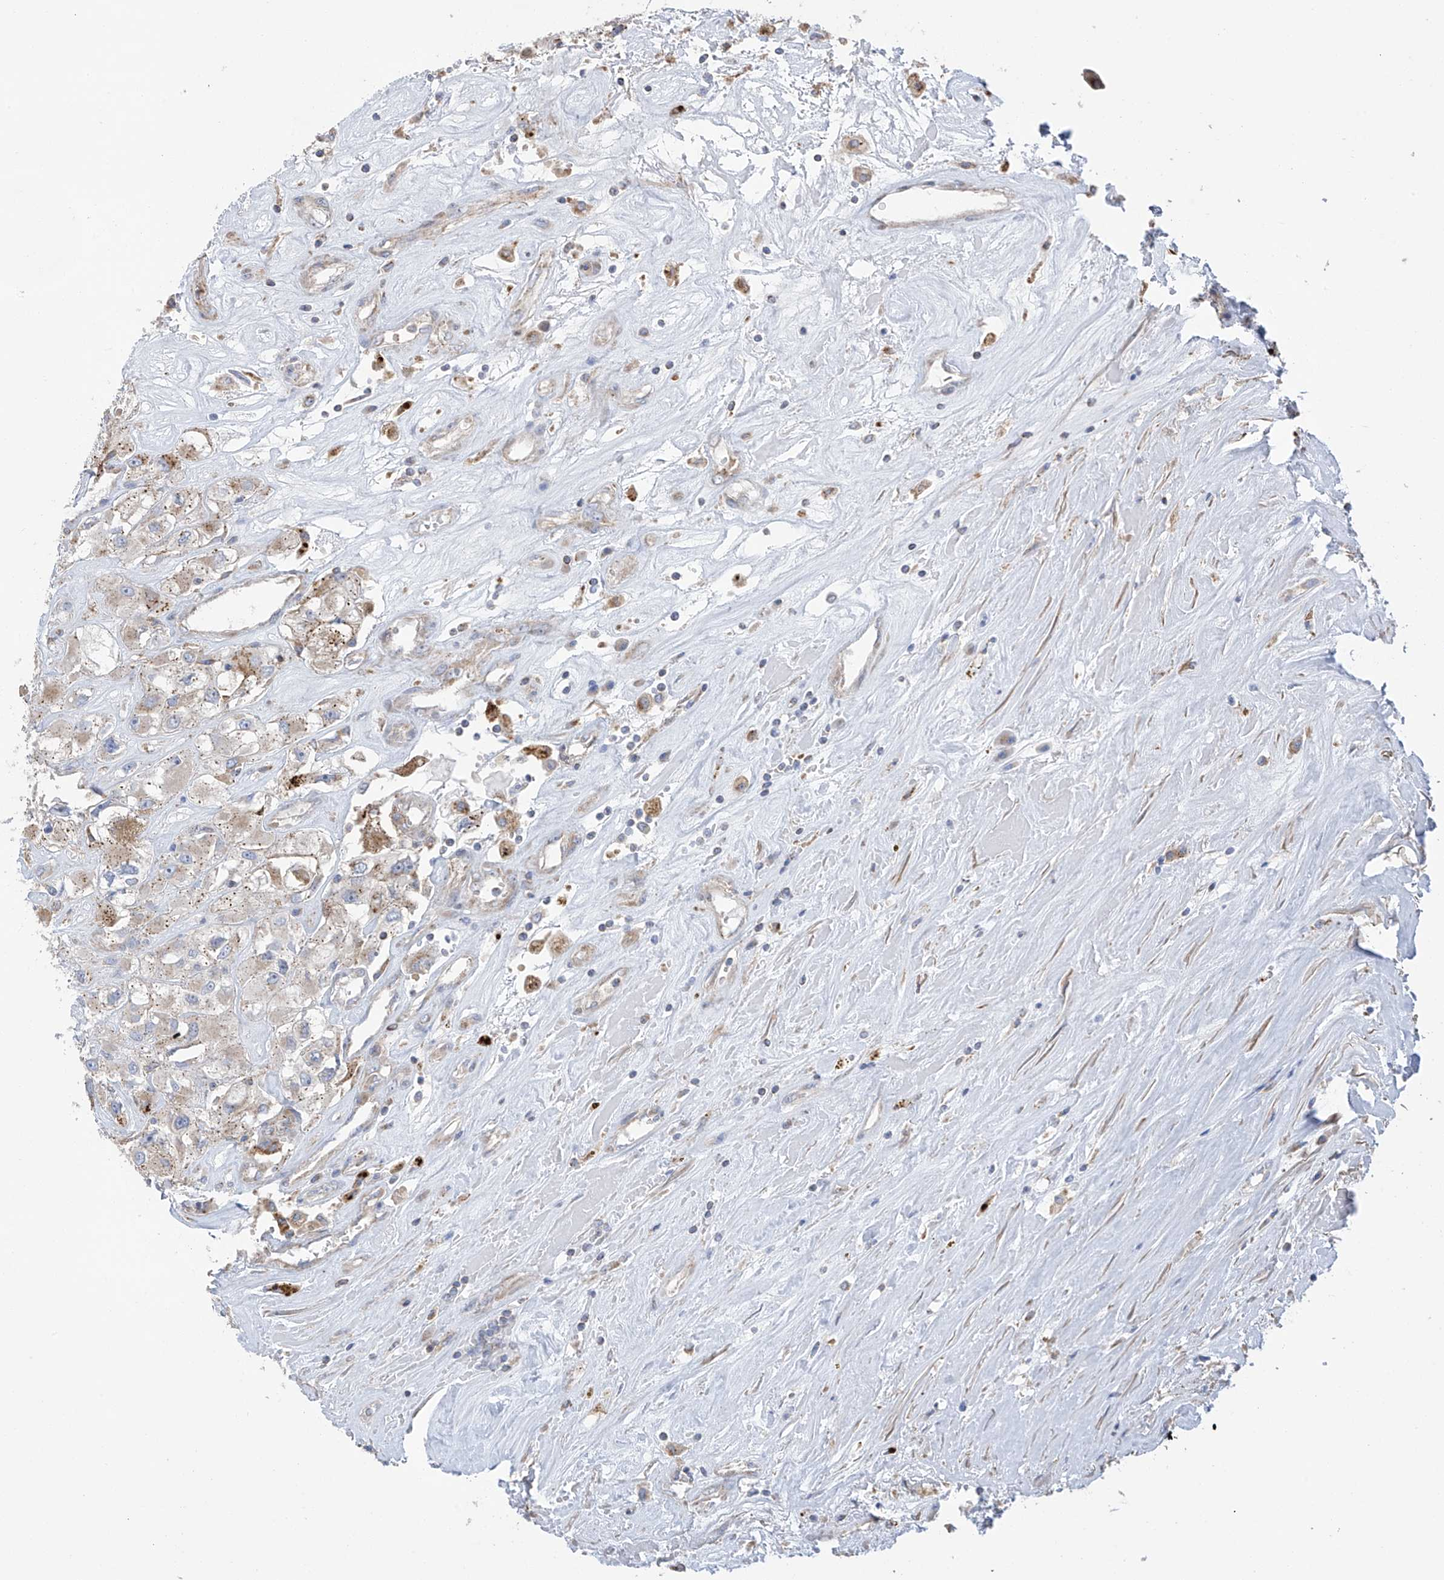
{"staining": {"intensity": "moderate", "quantity": "<25%", "location": "cytoplasmic/membranous"}, "tissue": "renal cancer", "cell_type": "Tumor cells", "image_type": "cancer", "snomed": [{"axis": "morphology", "description": "Adenocarcinoma, NOS"}, {"axis": "topography", "description": "Kidney"}], "caption": "Brown immunohistochemical staining in human renal cancer displays moderate cytoplasmic/membranous staining in approximately <25% of tumor cells. (Brightfield microscopy of DAB IHC at high magnification).", "gene": "ITM2B", "patient": {"sex": "female", "age": 52}}